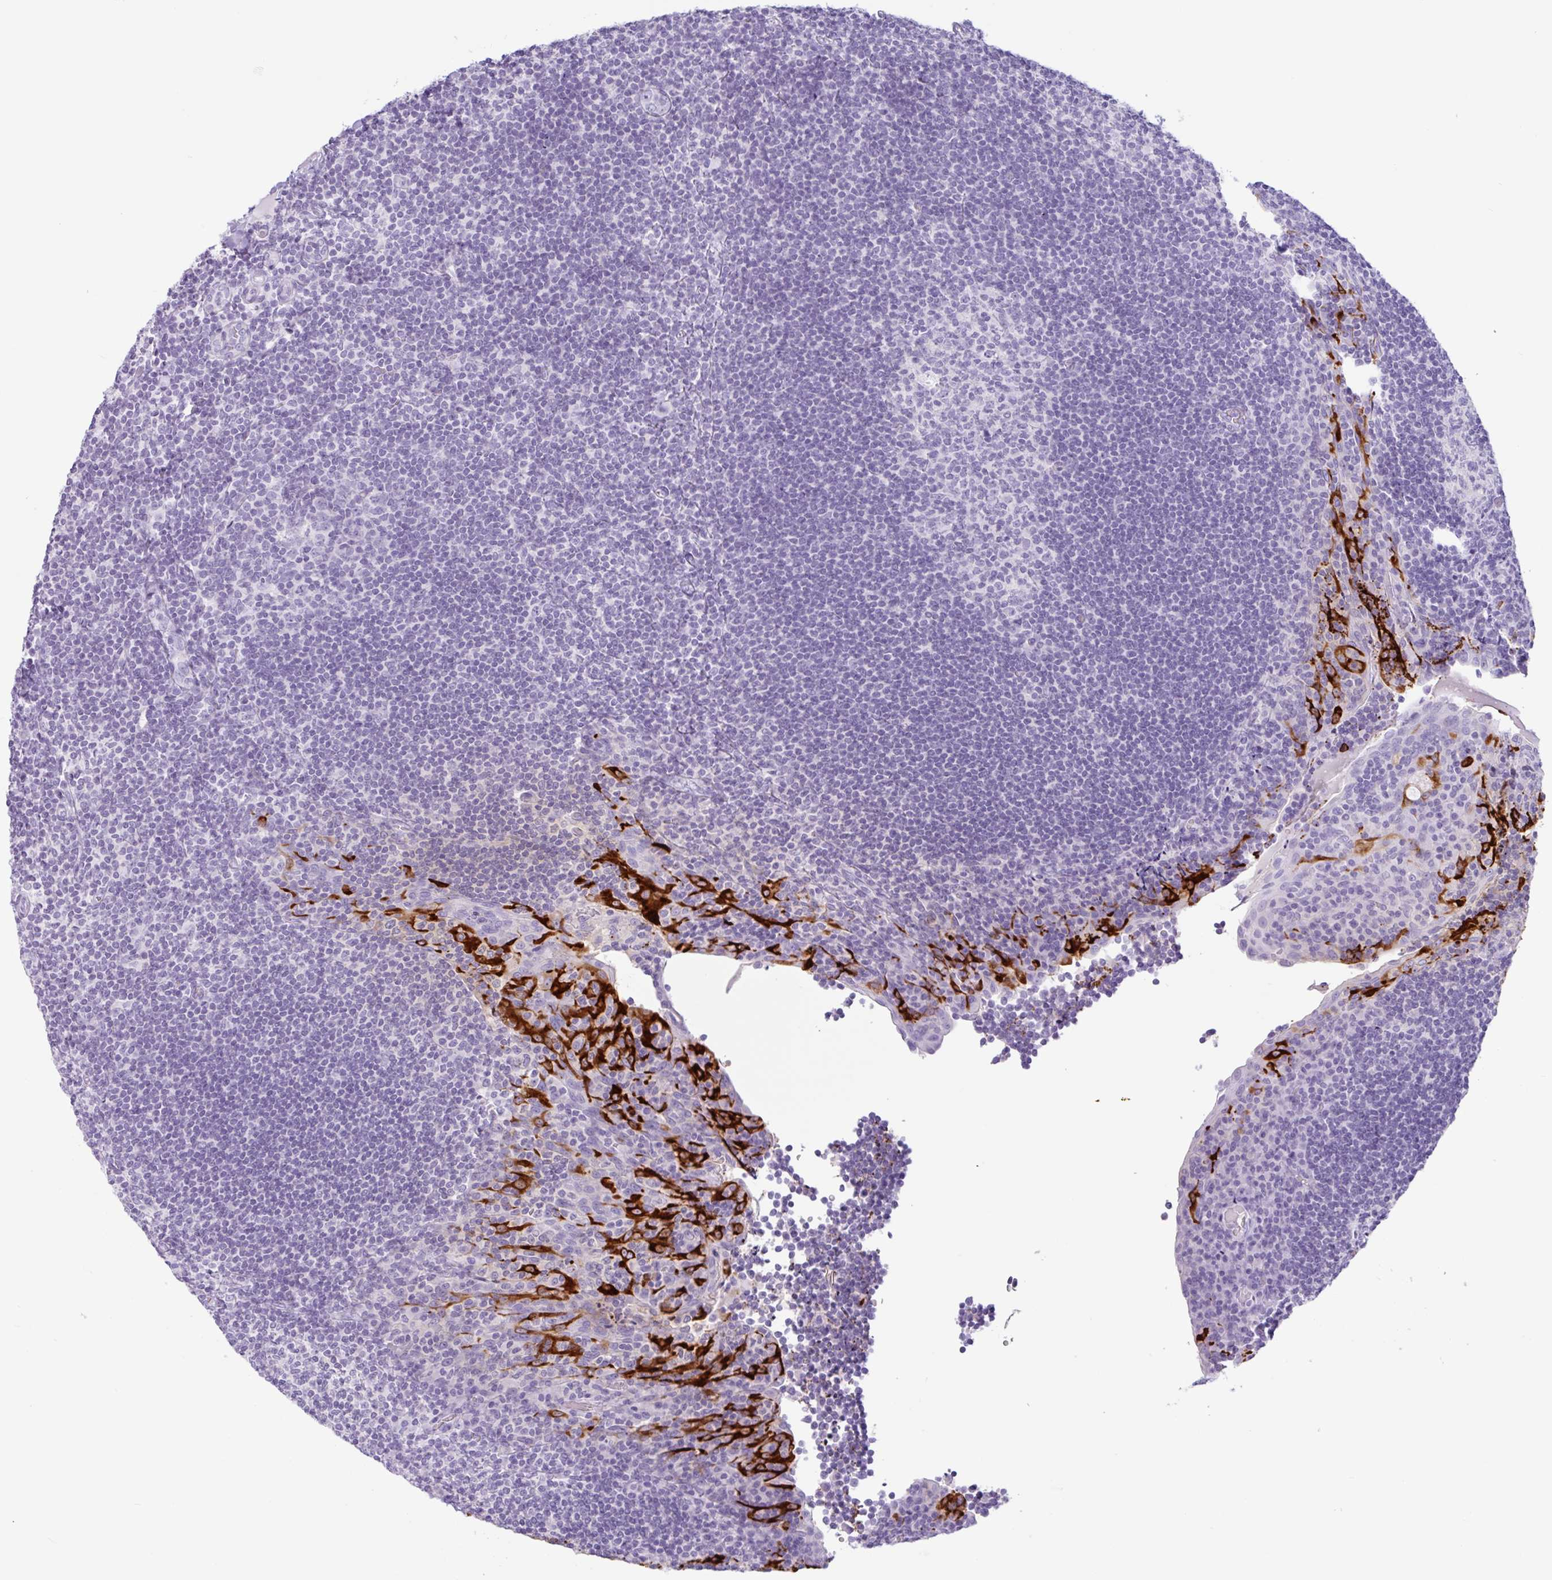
{"staining": {"intensity": "negative", "quantity": "none", "location": "none"}, "tissue": "tonsil", "cell_type": "Germinal center cells", "image_type": "normal", "snomed": [{"axis": "morphology", "description": "Normal tissue, NOS"}, {"axis": "topography", "description": "Tonsil"}], "caption": "Immunohistochemistry photomicrograph of benign human tonsil stained for a protein (brown), which demonstrates no staining in germinal center cells.", "gene": "CTSE", "patient": {"sex": "male", "age": 17}}